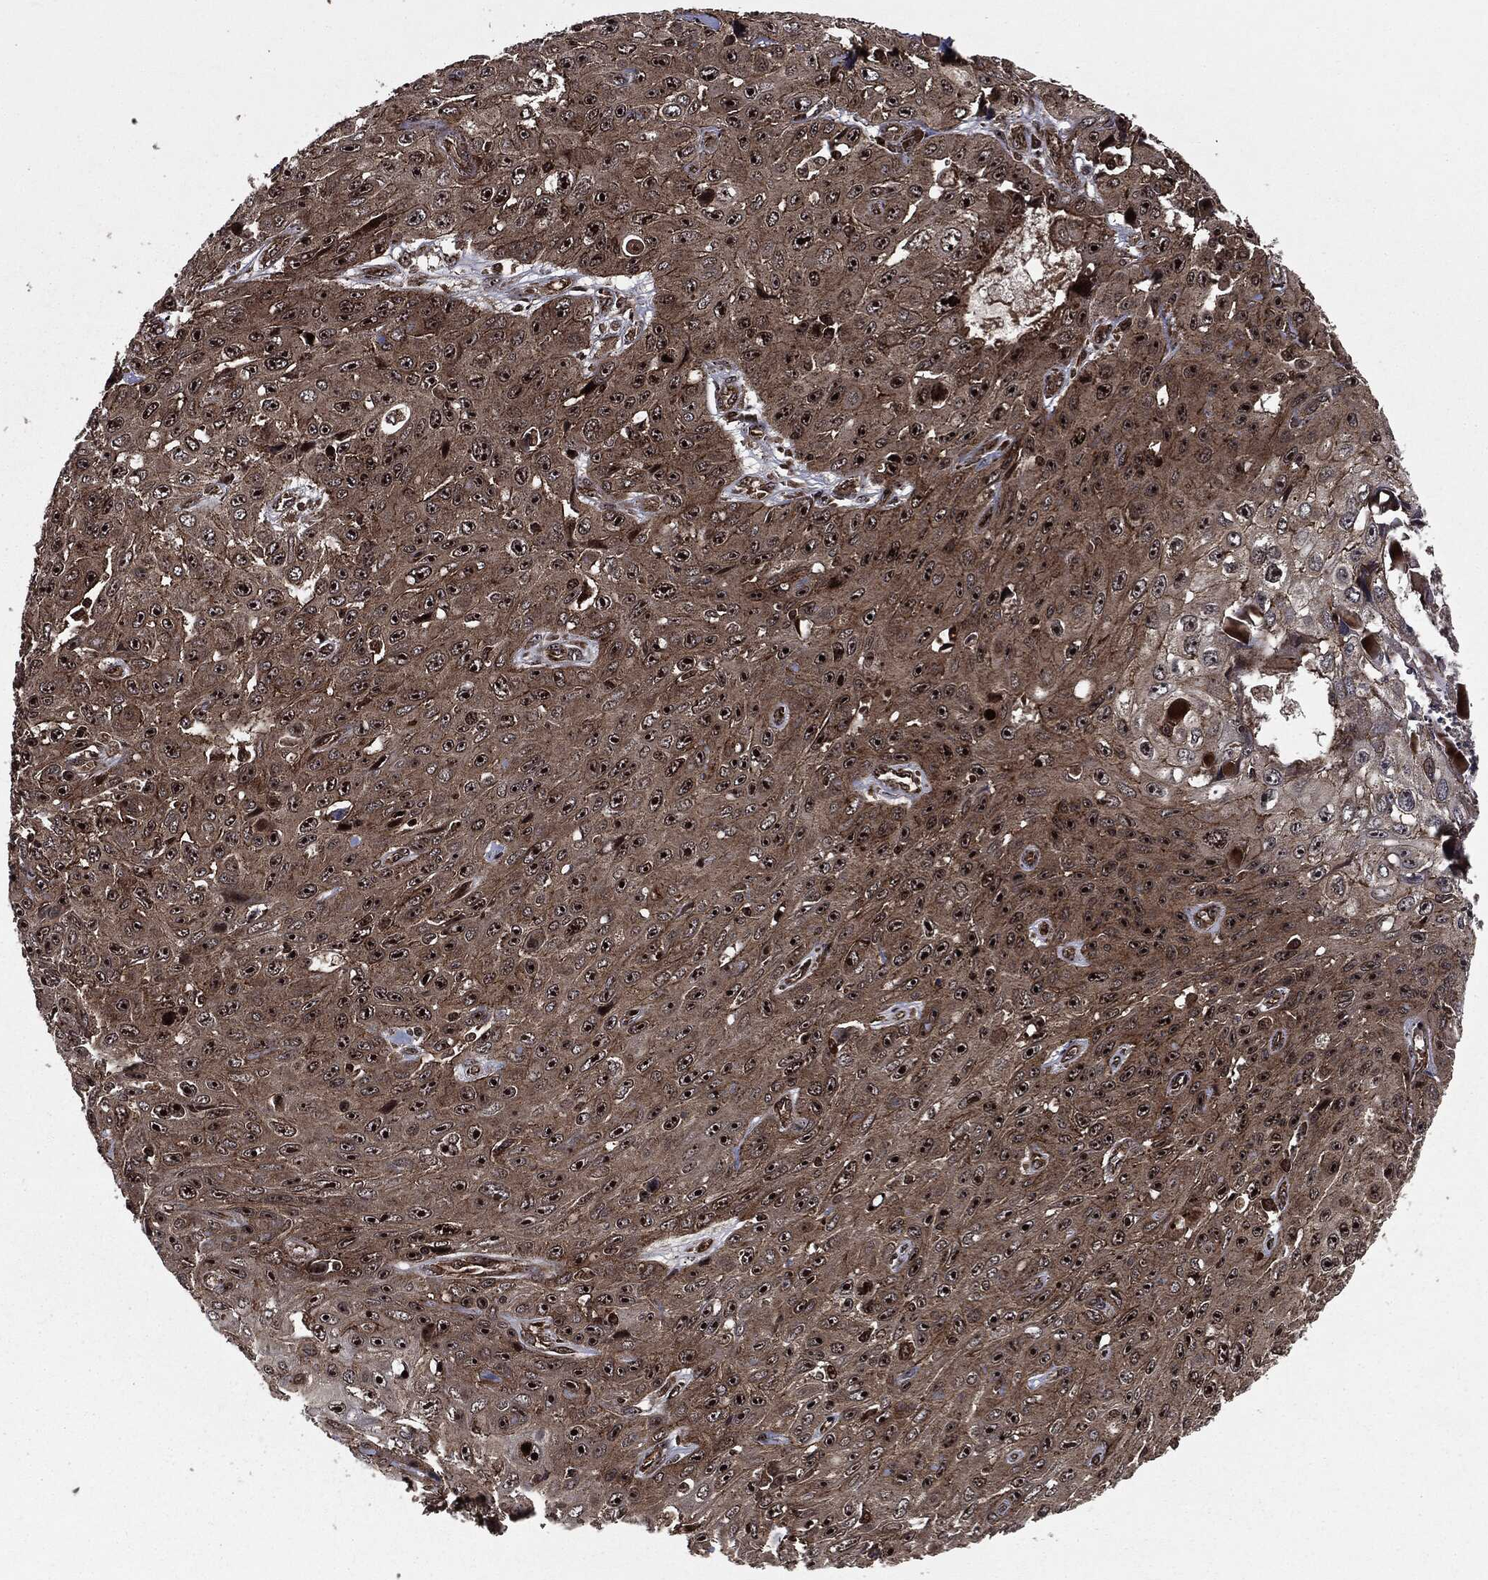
{"staining": {"intensity": "strong", "quantity": ">75%", "location": "nuclear"}, "tissue": "skin cancer", "cell_type": "Tumor cells", "image_type": "cancer", "snomed": [{"axis": "morphology", "description": "Squamous cell carcinoma, NOS"}, {"axis": "topography", "description": "Skin"}], "caption": "Skin cancer stained with a protein marker demonstrates strong staining in tumor cells.", "gene": "CARD6", "patient": {"sex": "male", "age": 82}}